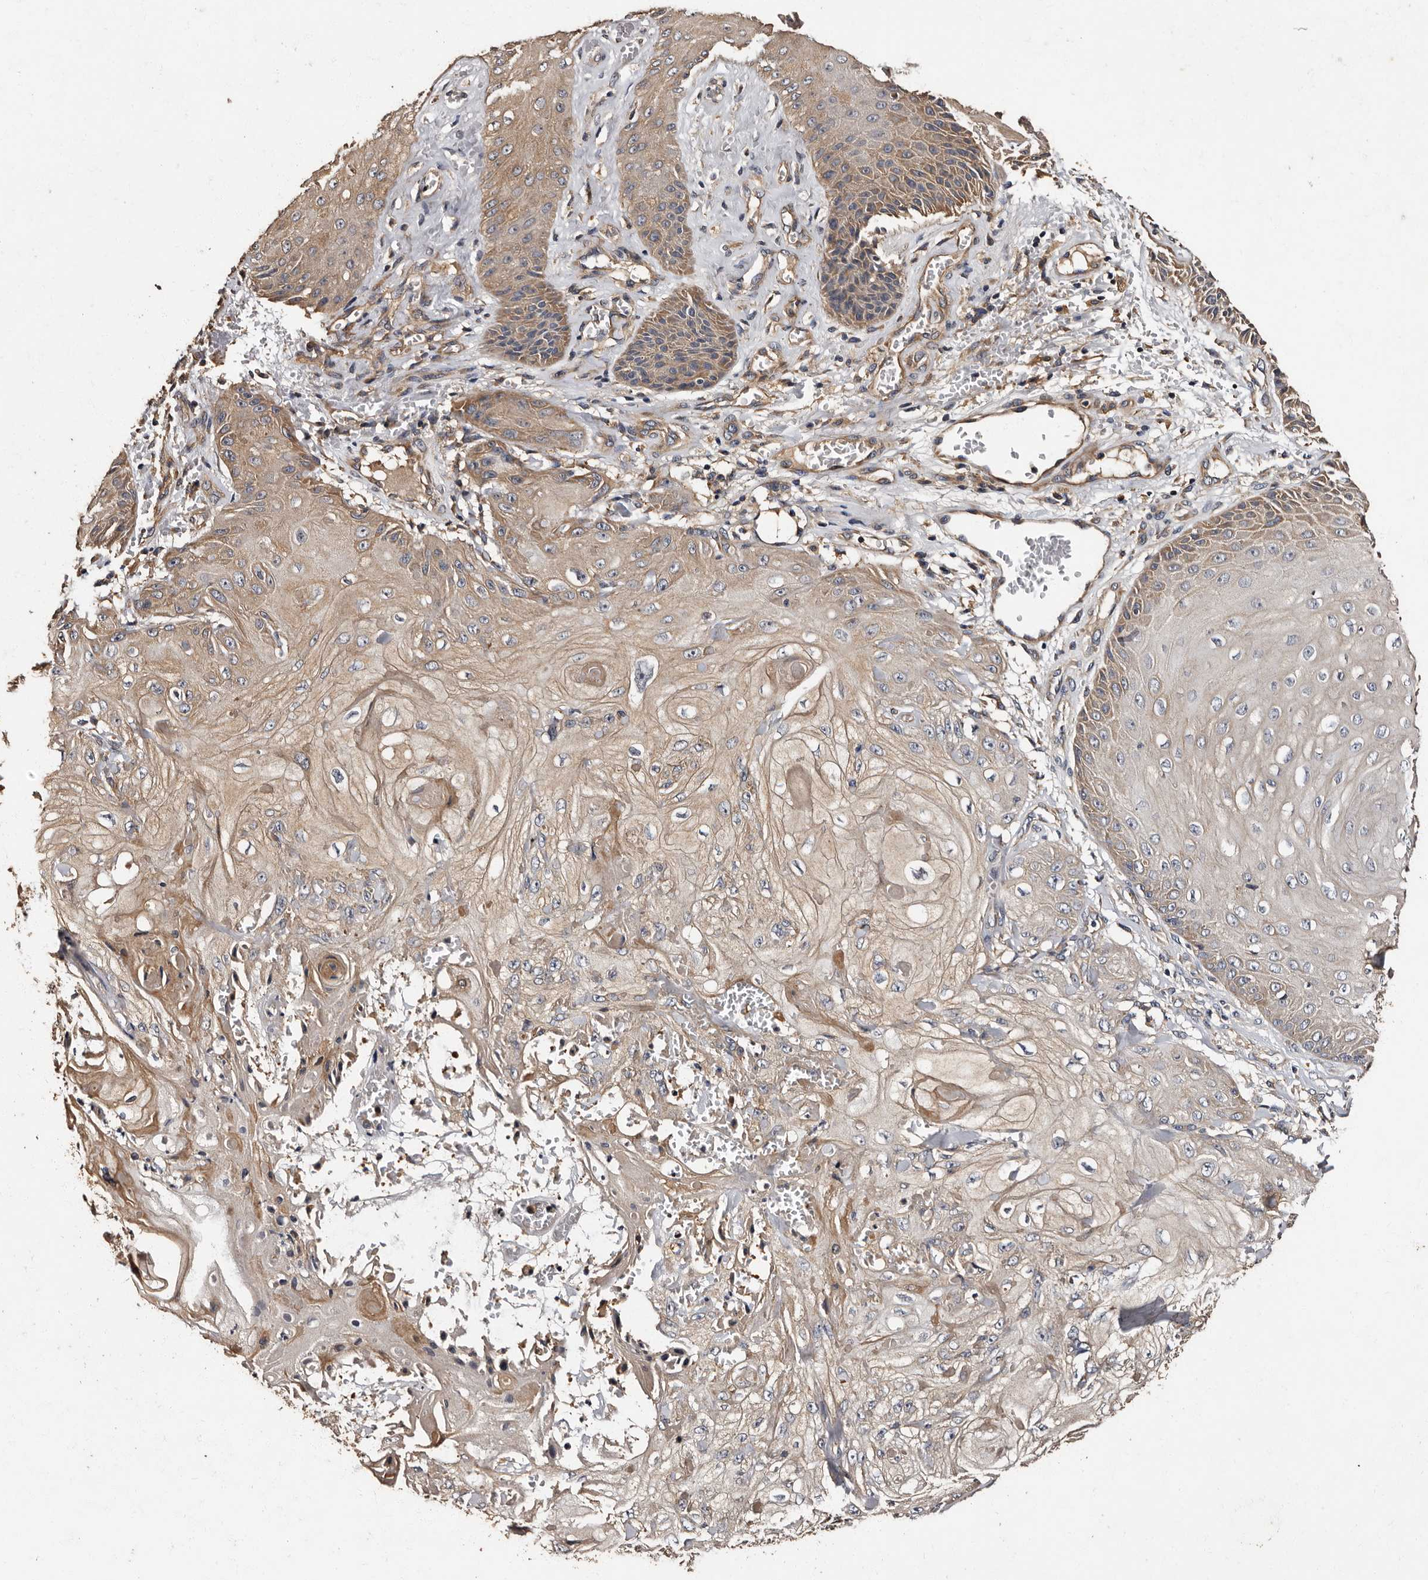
{"staining": {"intensity": "weak", "quantity": "25%-75%", "location": "cytoplasmic/membranous"}, "tissue": "skin cancer", "cell_type": "Tumor cells", "image_type": "cancer", "snomed": [{"axis": "morphology", "description": "Squamous cell carcinoma, NOS"}, {"axis": "topography", "description": "Skin"}], "caption": "This is an image of immunohistochemistry staining of skin cancer (squamous cell carcinoma), which shows weak staining in the cytoplasmic/membranous of tumor cells.", "gene": "ADCK5", "patient": {"sex": "male", "age": 74}}